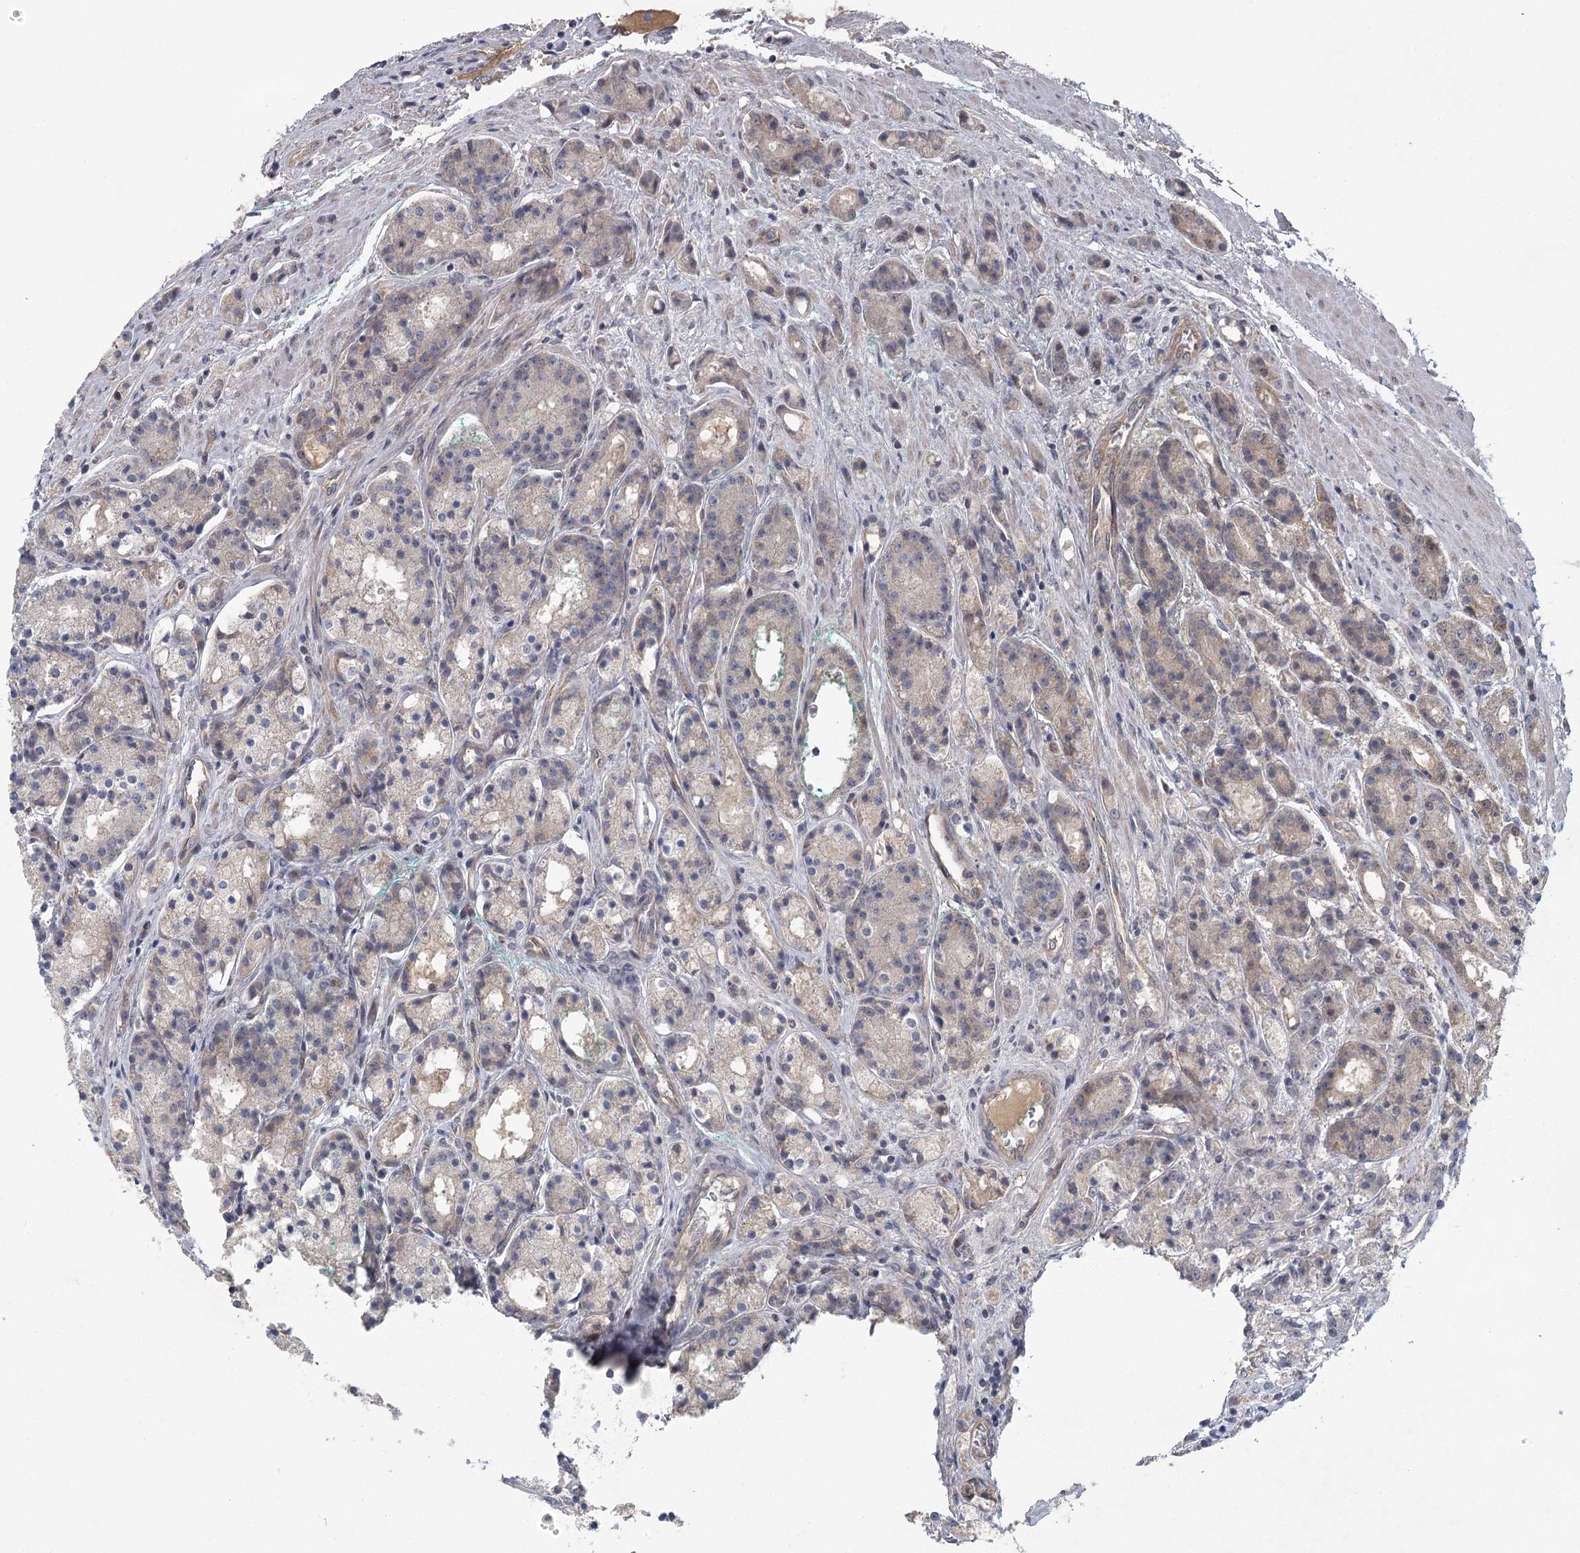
{"staining": {"intensity": "negative", "quantity": "none", "location": "none"}, "tissue": "prostate cancer", "cell_type": "Tumor cells", "image_type": "cancer", "snomed": [{"axis": "morphology", "description": "Adenocarcinoma, High grade"}, {"axis": "topography", "description": "Prostate"}], "caption": "Immunohistochemical staining of human prostate adenocarcinoma (high-grade) shows no significant staining in tumor cells. Nuclei are stained in blue.", "gene": "LRRC14B", "patient": {"sex": "male", "age": 60}}